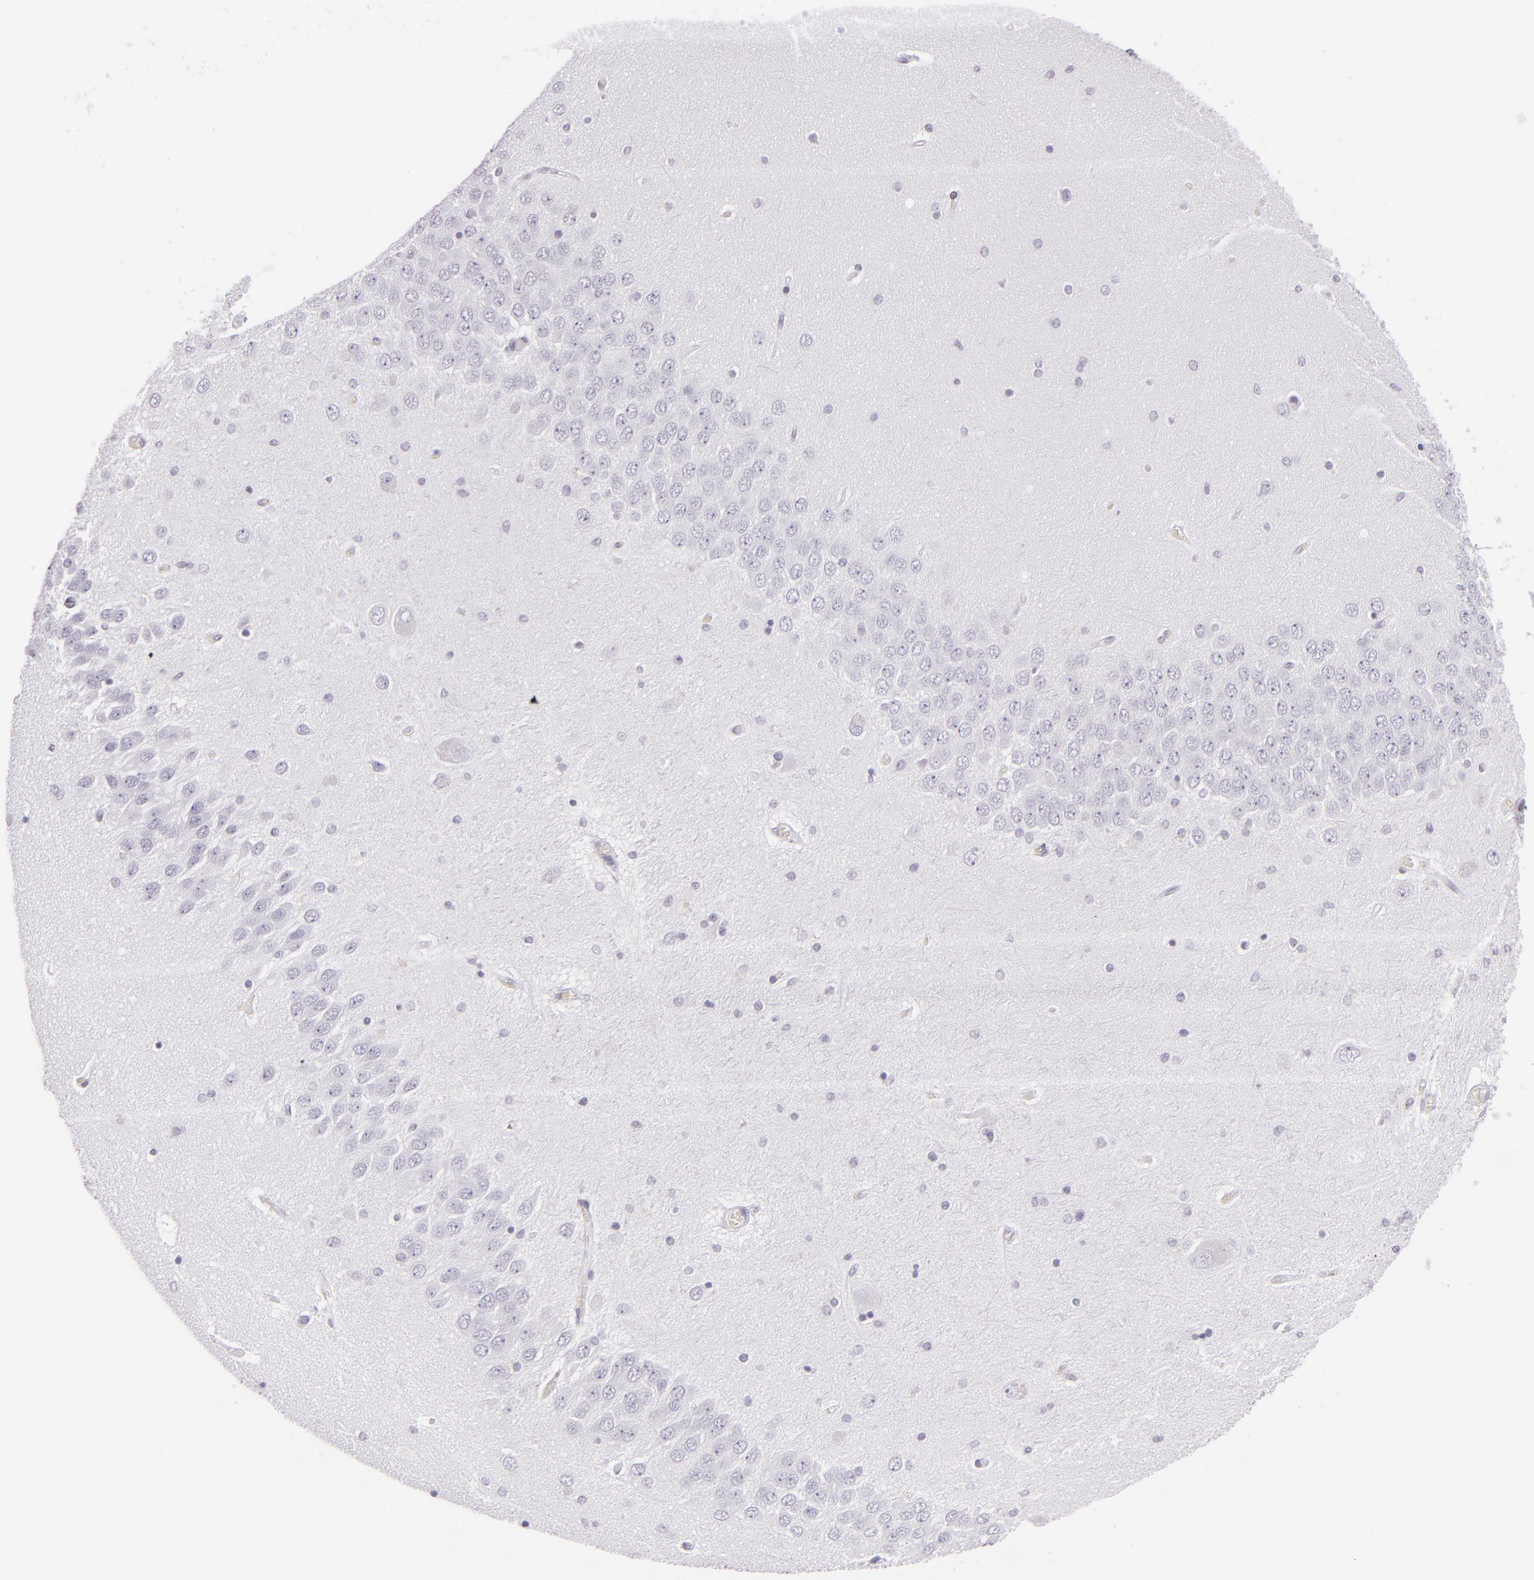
{"staining": {"intensity": "negative", "quantity": "none", "location": "none"}, "tissue": "hippocampus", "cell_type": "Glial cells", "image_type": "normal", "snomed": [{"axis": "morphology", "description": "Normal tissue, NOS"}, {"axis": "topography", "description": "Hippocampus"}], "caption": "High power microscopy photomicrograph of an immunohistochemistry (IHC) photomicrograph of benign hippocampus, revealing no significant expression in glial cells.", "gene": "MCM3", "patient": {"sex": "female", "age": 54}}